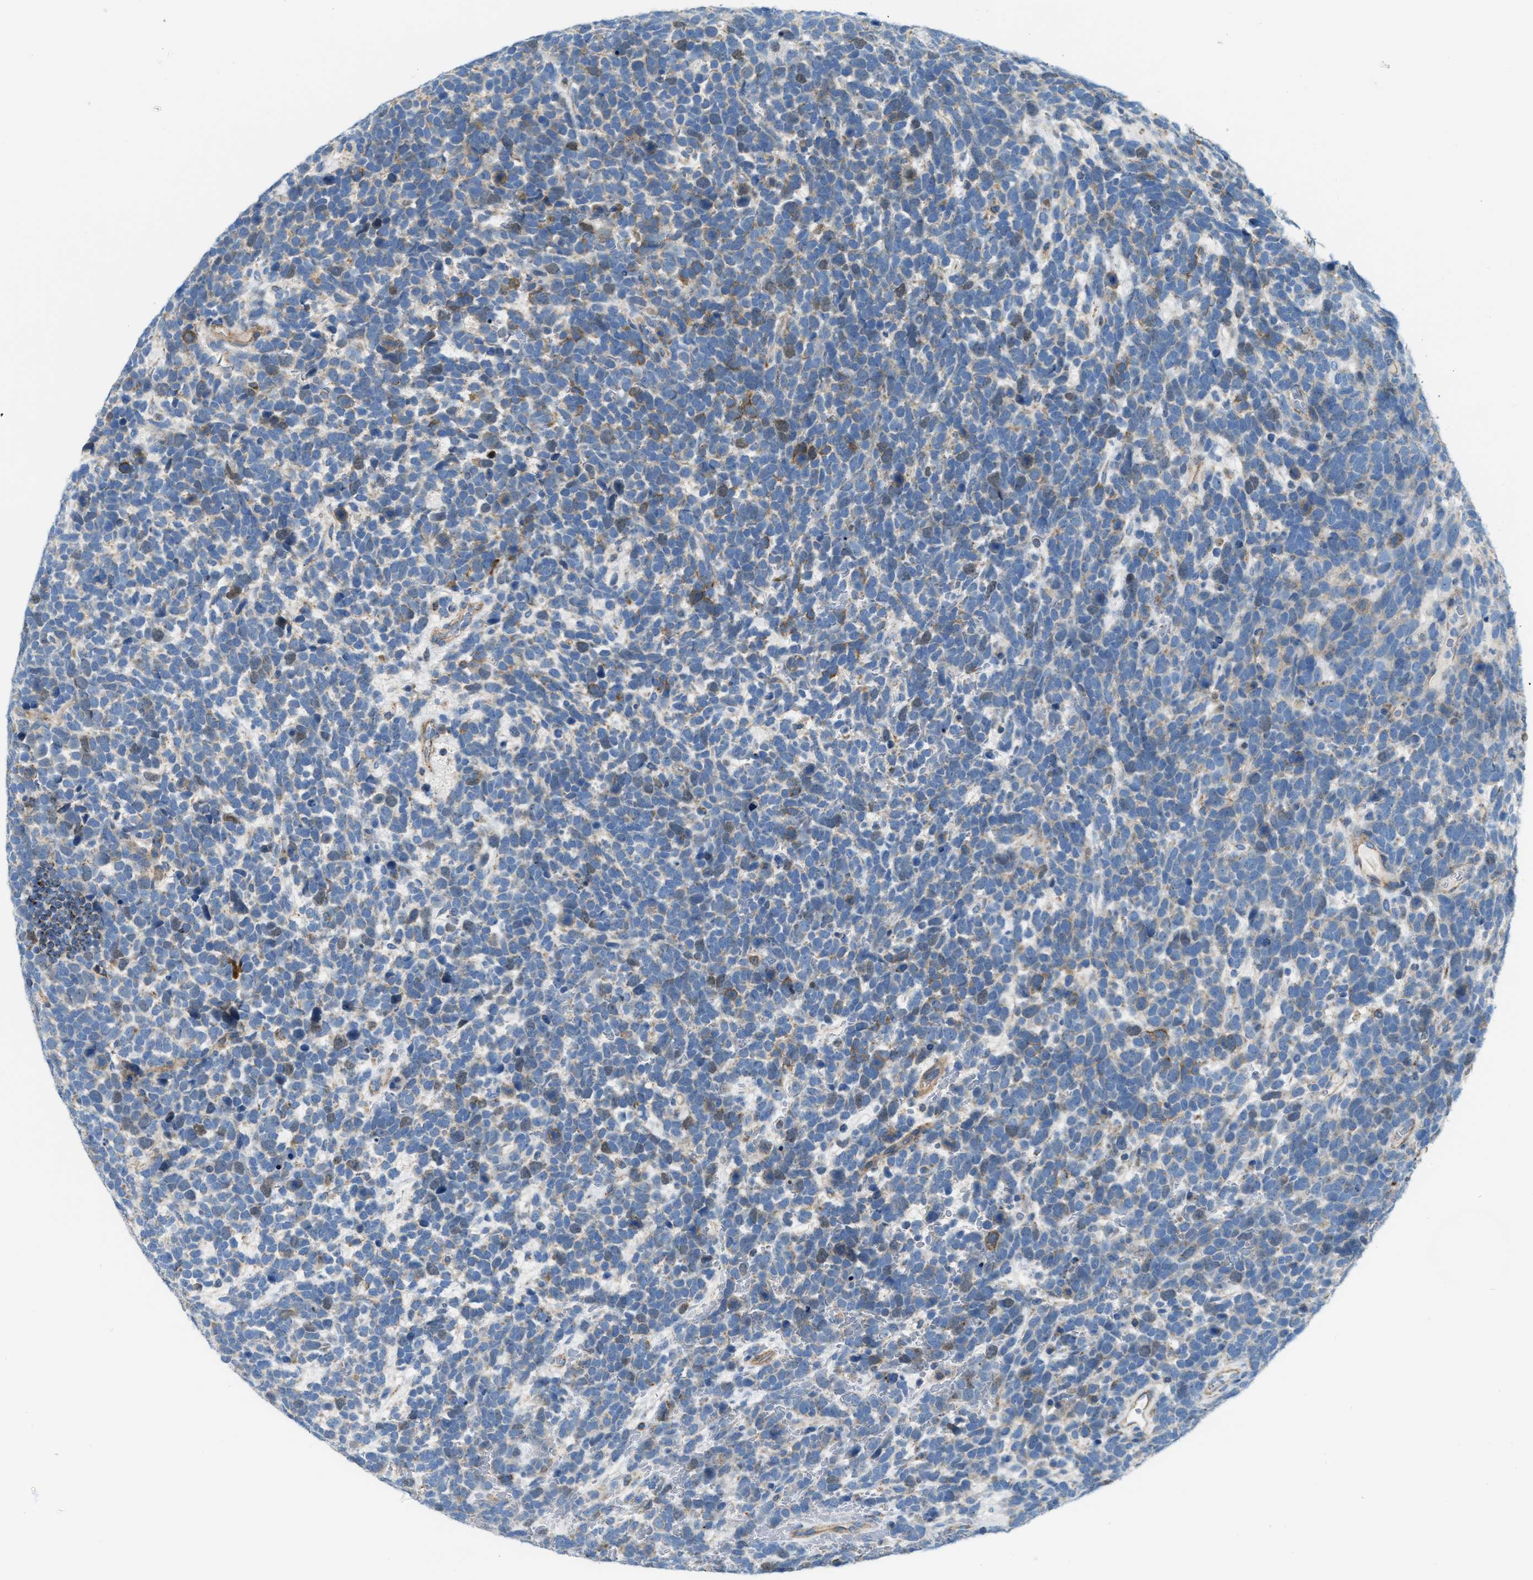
{"staining": {"intensity": "moderate", "quantity": "<25%", "location": "cytoplasmic/membranous"}, "tissue": "urothelial cancer", "cell_type": "Tumor cells", "image_type": "cancer", "snomed": [{"axis": "morphology", "description": "Urothelial carcinoma, High grade"}, {"axis": "topography", "description": "Urinary bladder"}], "caption": "High-grade urothelial carcinoma stained with IHC reveals moderate cytoplasmic/membranous positivity in approximately <25% of tumor cells.", "gene": "JADE1", "patient": {"sex": "female", "age": 82}}